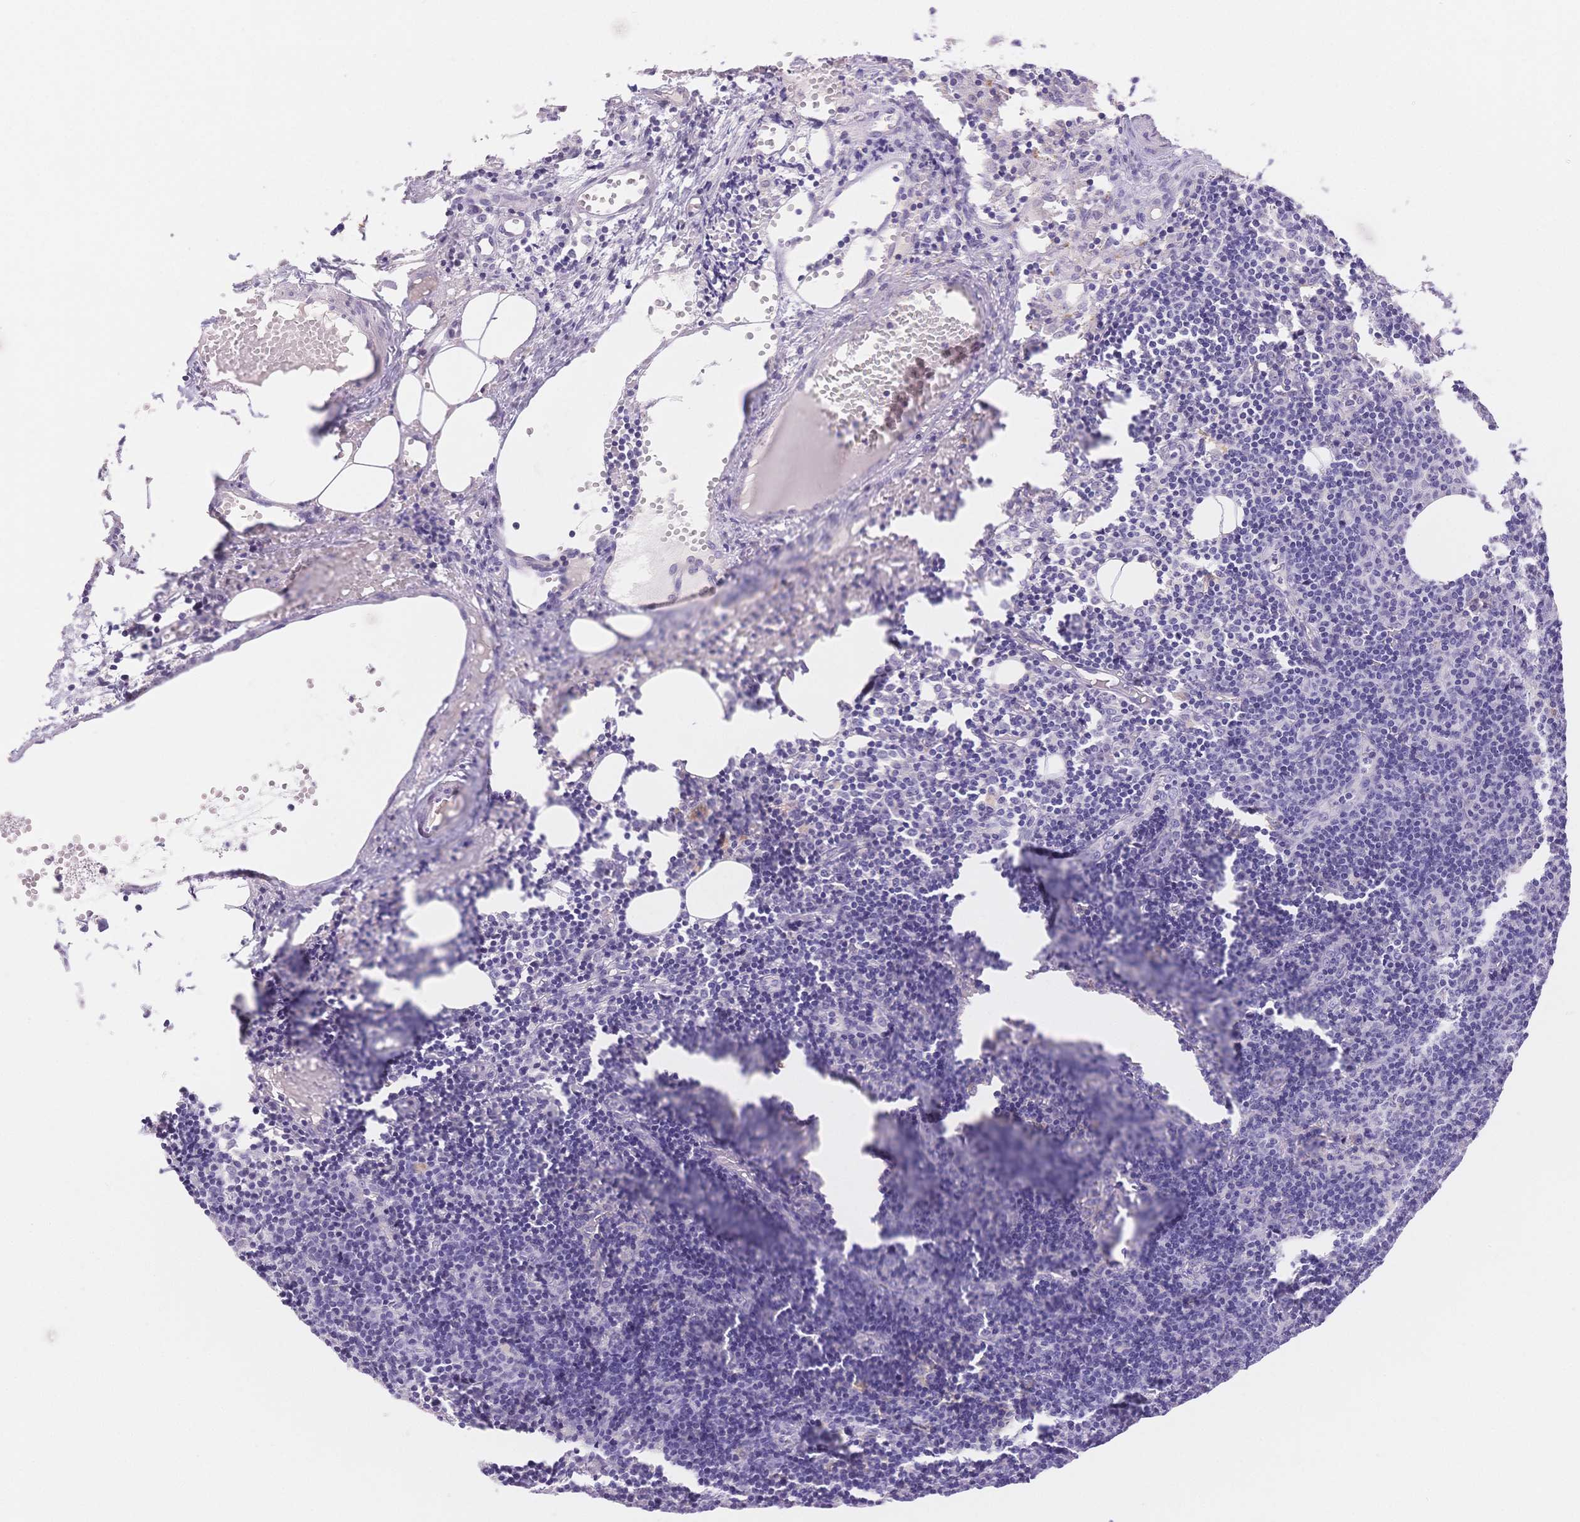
{"staining": {"intensity": "negative", "quantity": "none", "location": "none"}, "tissue": "lymph node", "cell_type": "Germinal center cells", "image_type": "normal", "snomed": [{"axis": "morphology", "description": "Normal tissue, NOS"}, {"axis": "topography", "description": "Lymph node"}], "caption": "Immunohistochemistry of benign human lymph node displays no expression in germinal center cells. (DAB IHC visualized using brightfield microscopy, high magnification).", "gene": "MYOM1", "patient": {"sex": "female", "age": 41}}